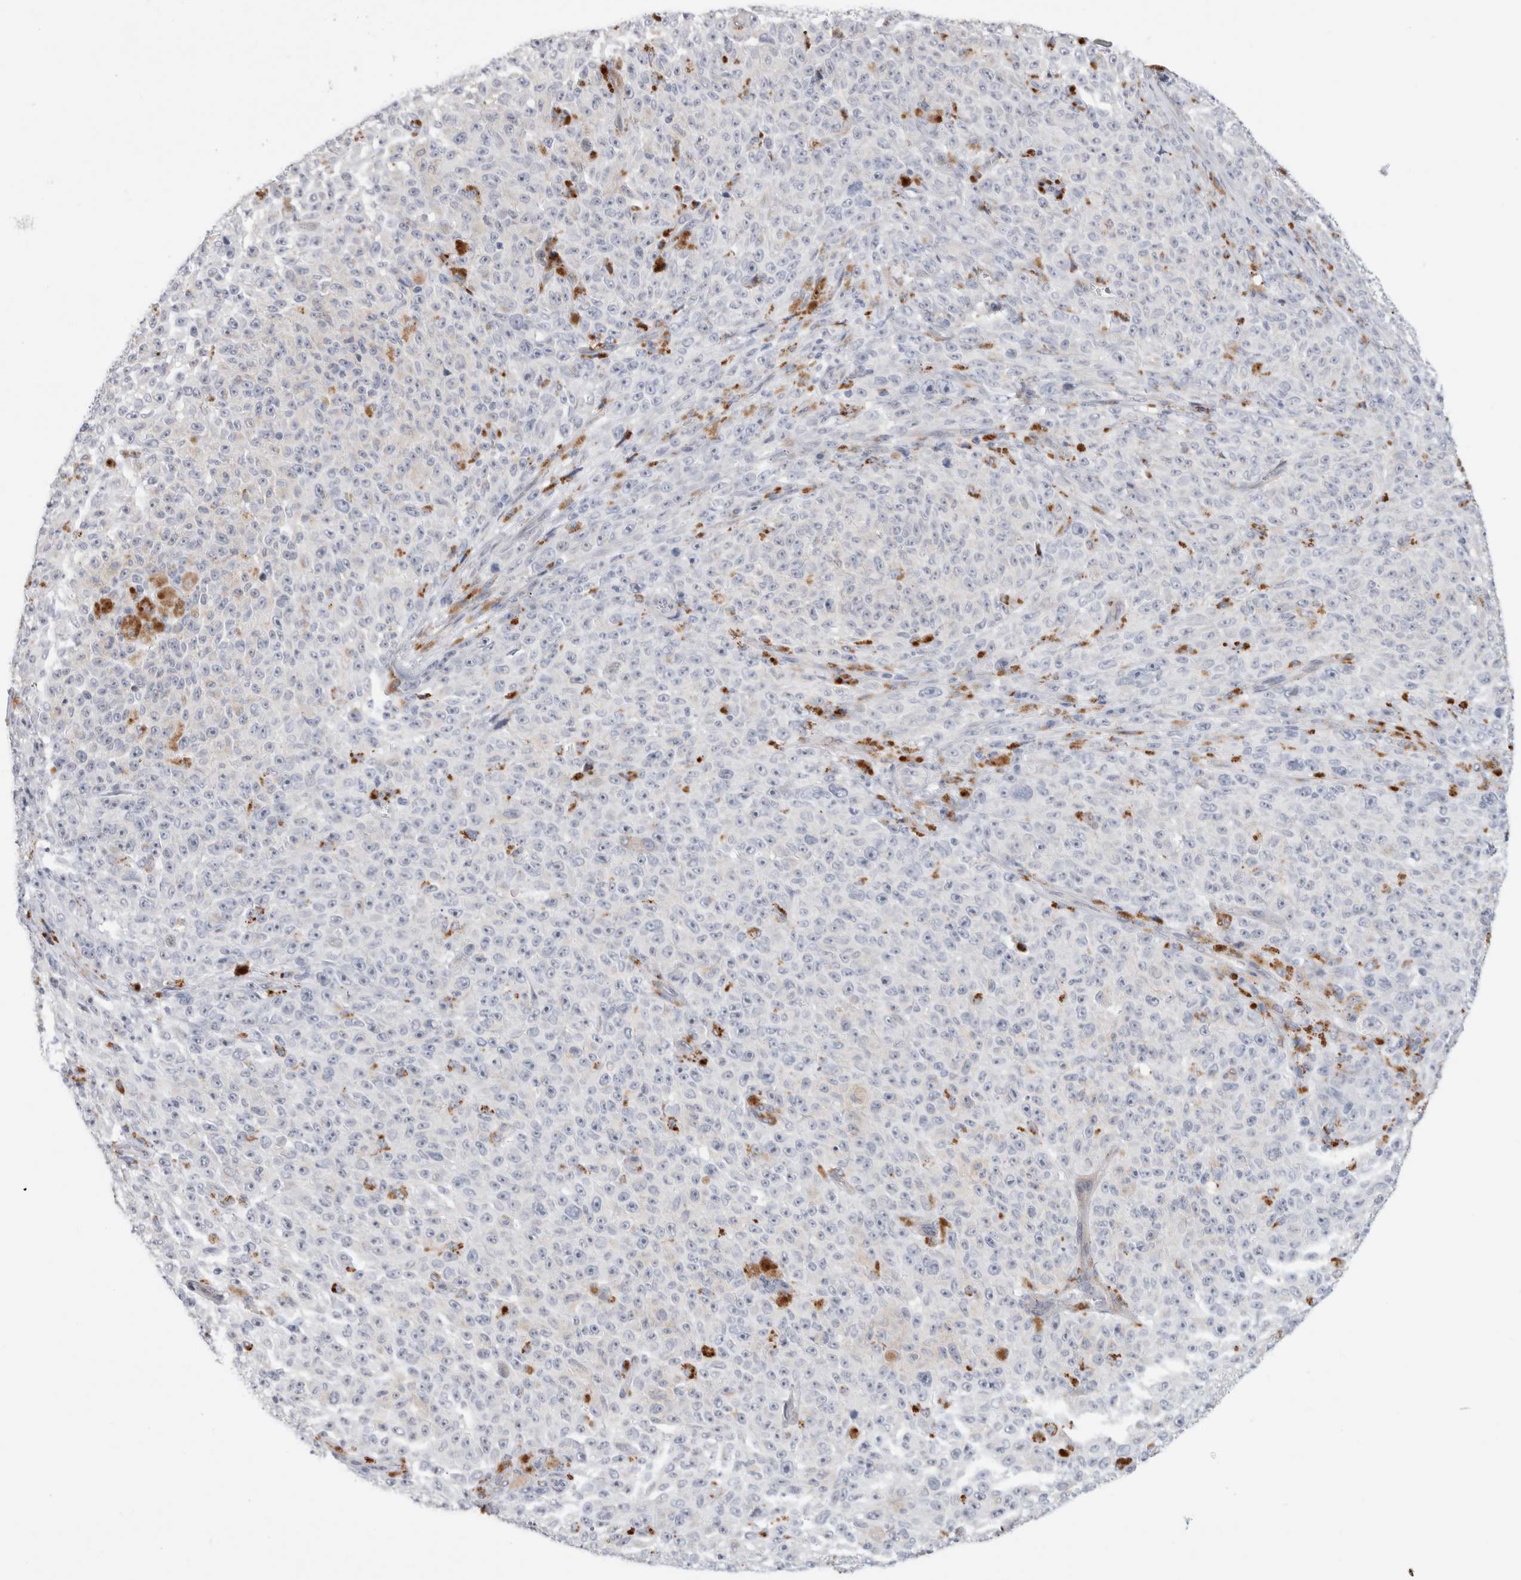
{"staining": {"intensity": "negative", "quantity": "none", "location": "none"}, "tissue": "melanoma", "cell_type": "Tumor cells", "image_type": "cancer", "snomed": [{"axis": "morphology", "description": "Malignant melanoma, NOS"}, {"axis": "topography", "description": "Skin"}], "caption": "This is an immunohistochemistry histopathology image of melanoma. There is no positivity in tumor cells.", "gene": "ANKMY1", "patient": {"sex": "female", "age": 82}}